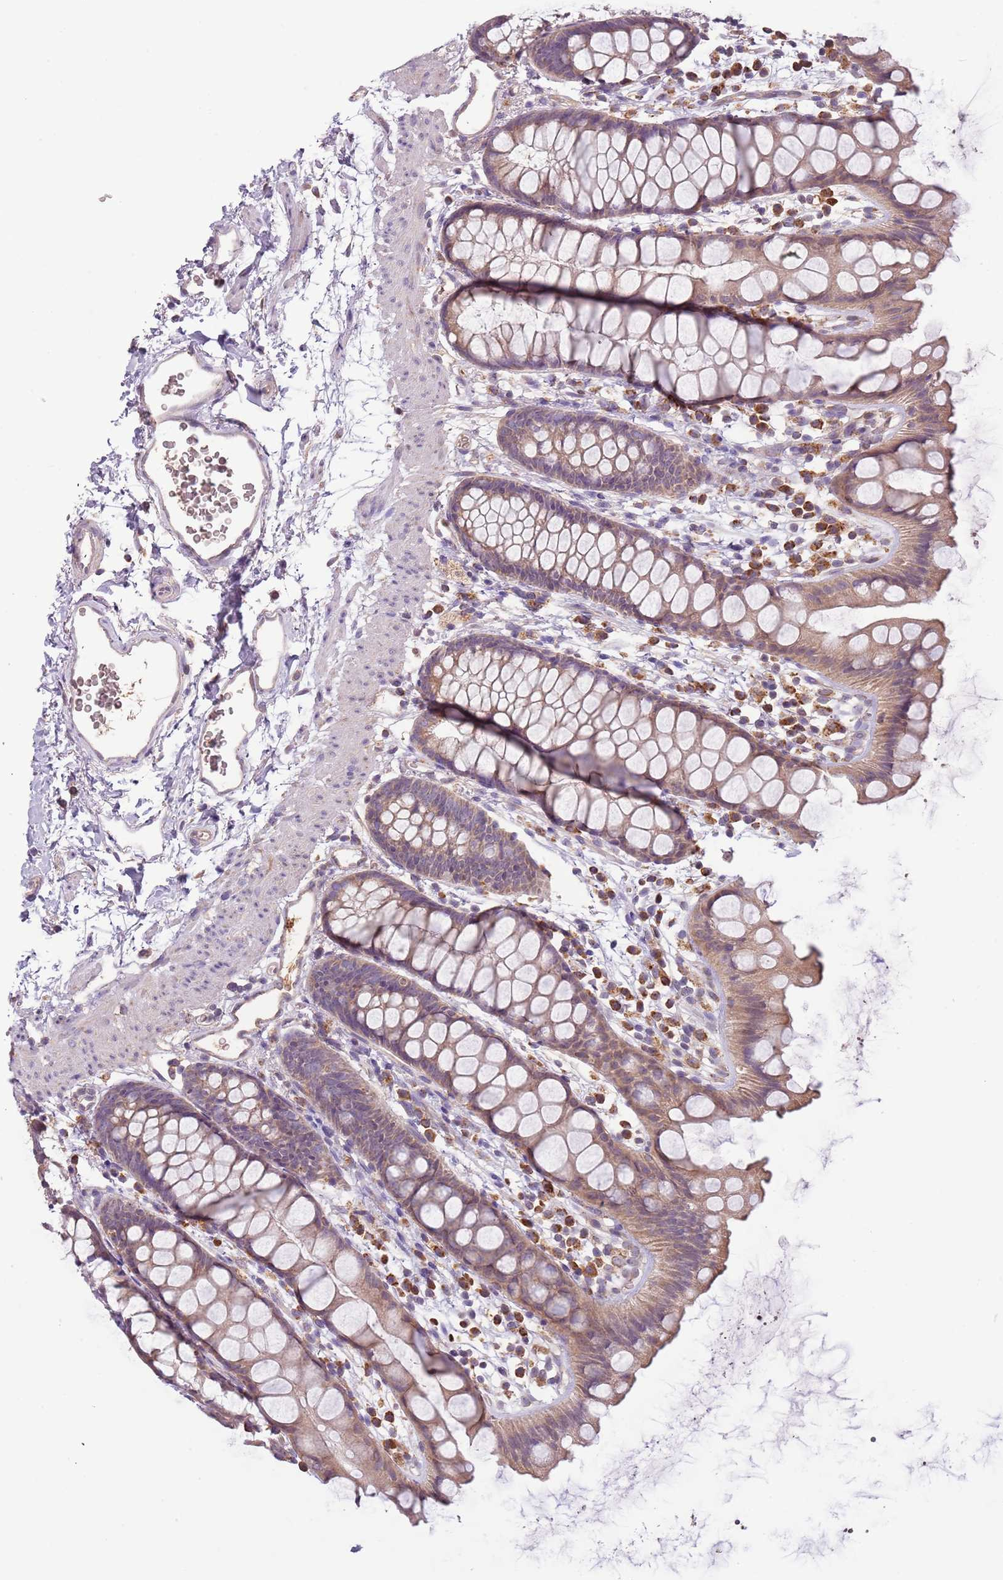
{"staining": {"intensity": "moderate", "quantity": ">75%", "location": "cytoplasmic/membranous"}, "tissue": "rectum", "cell_type": "Glandular cells", "image_type": "normal", "snomed": [{"axis": "morphology", "description": "Normal tissue, NOS"}, {"axis": "topography", "description": "Rectum"}], "caption": "DAB immunohistochemical staining of normal human rectum demonstrates moderate cytoplasmic/membranous protein positivity in approximately >75% of glandular cells.", "gene": "FECH", "patient": {"sex": "female", "age": 65}}